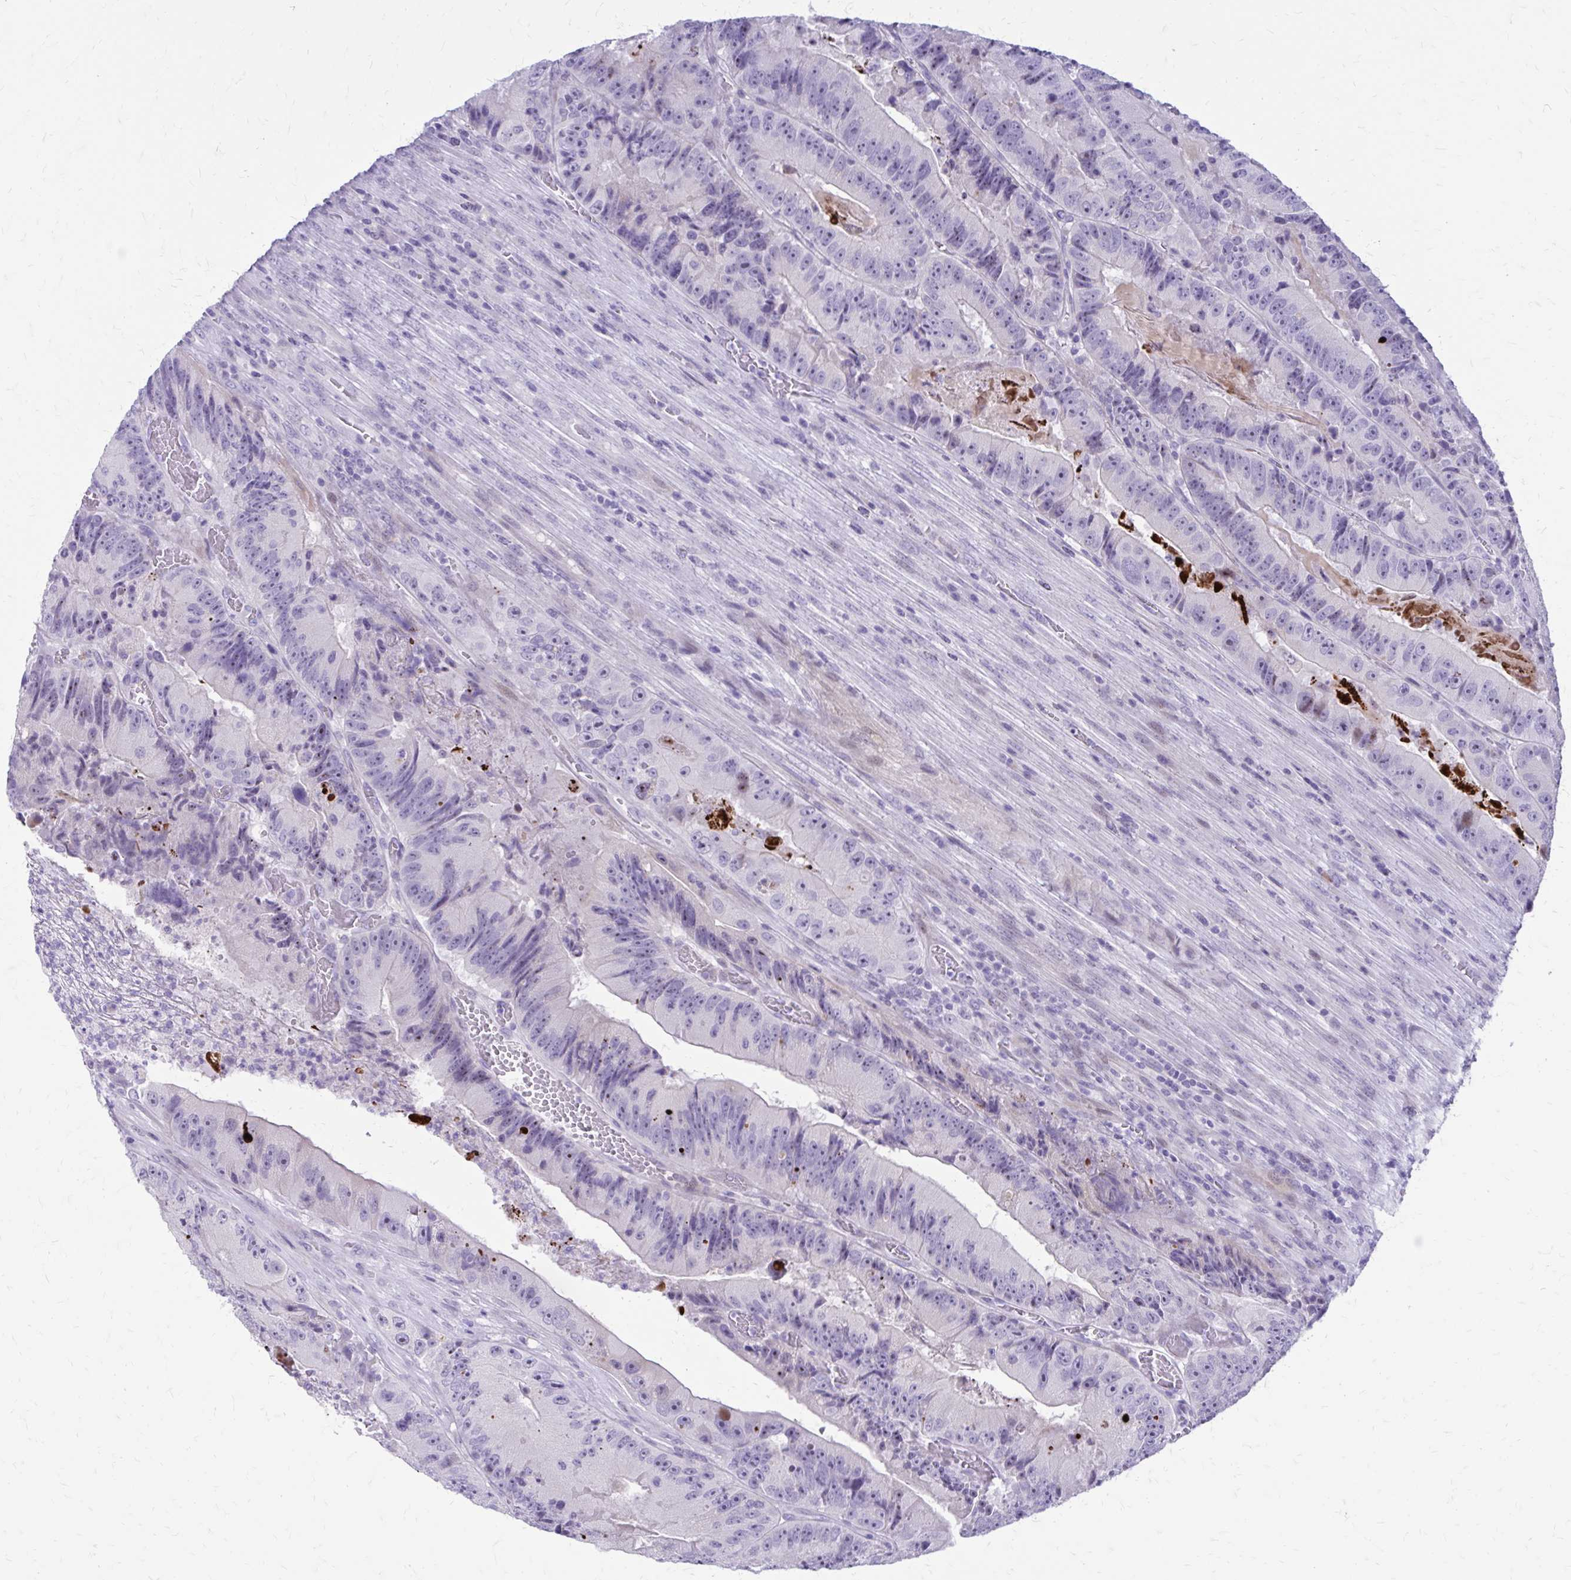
{"staining": {"intensity": "negative", "quantity": "none", "location": "none"}, "tissue": "colorectal cancer", "cell_type": "Tumor cells", "image_type": "cancer", "snomed": [{"axis": "morphology", "description": "Adenocarcinoma, NOS"}, {"axis": "topography", "description": "Colon"}], "caption": "There is no significant staining in tumor cells of colorectal adenocarcinoma.", "gene": "LCN15", "patient": {"sex": "female", "age": 86}}